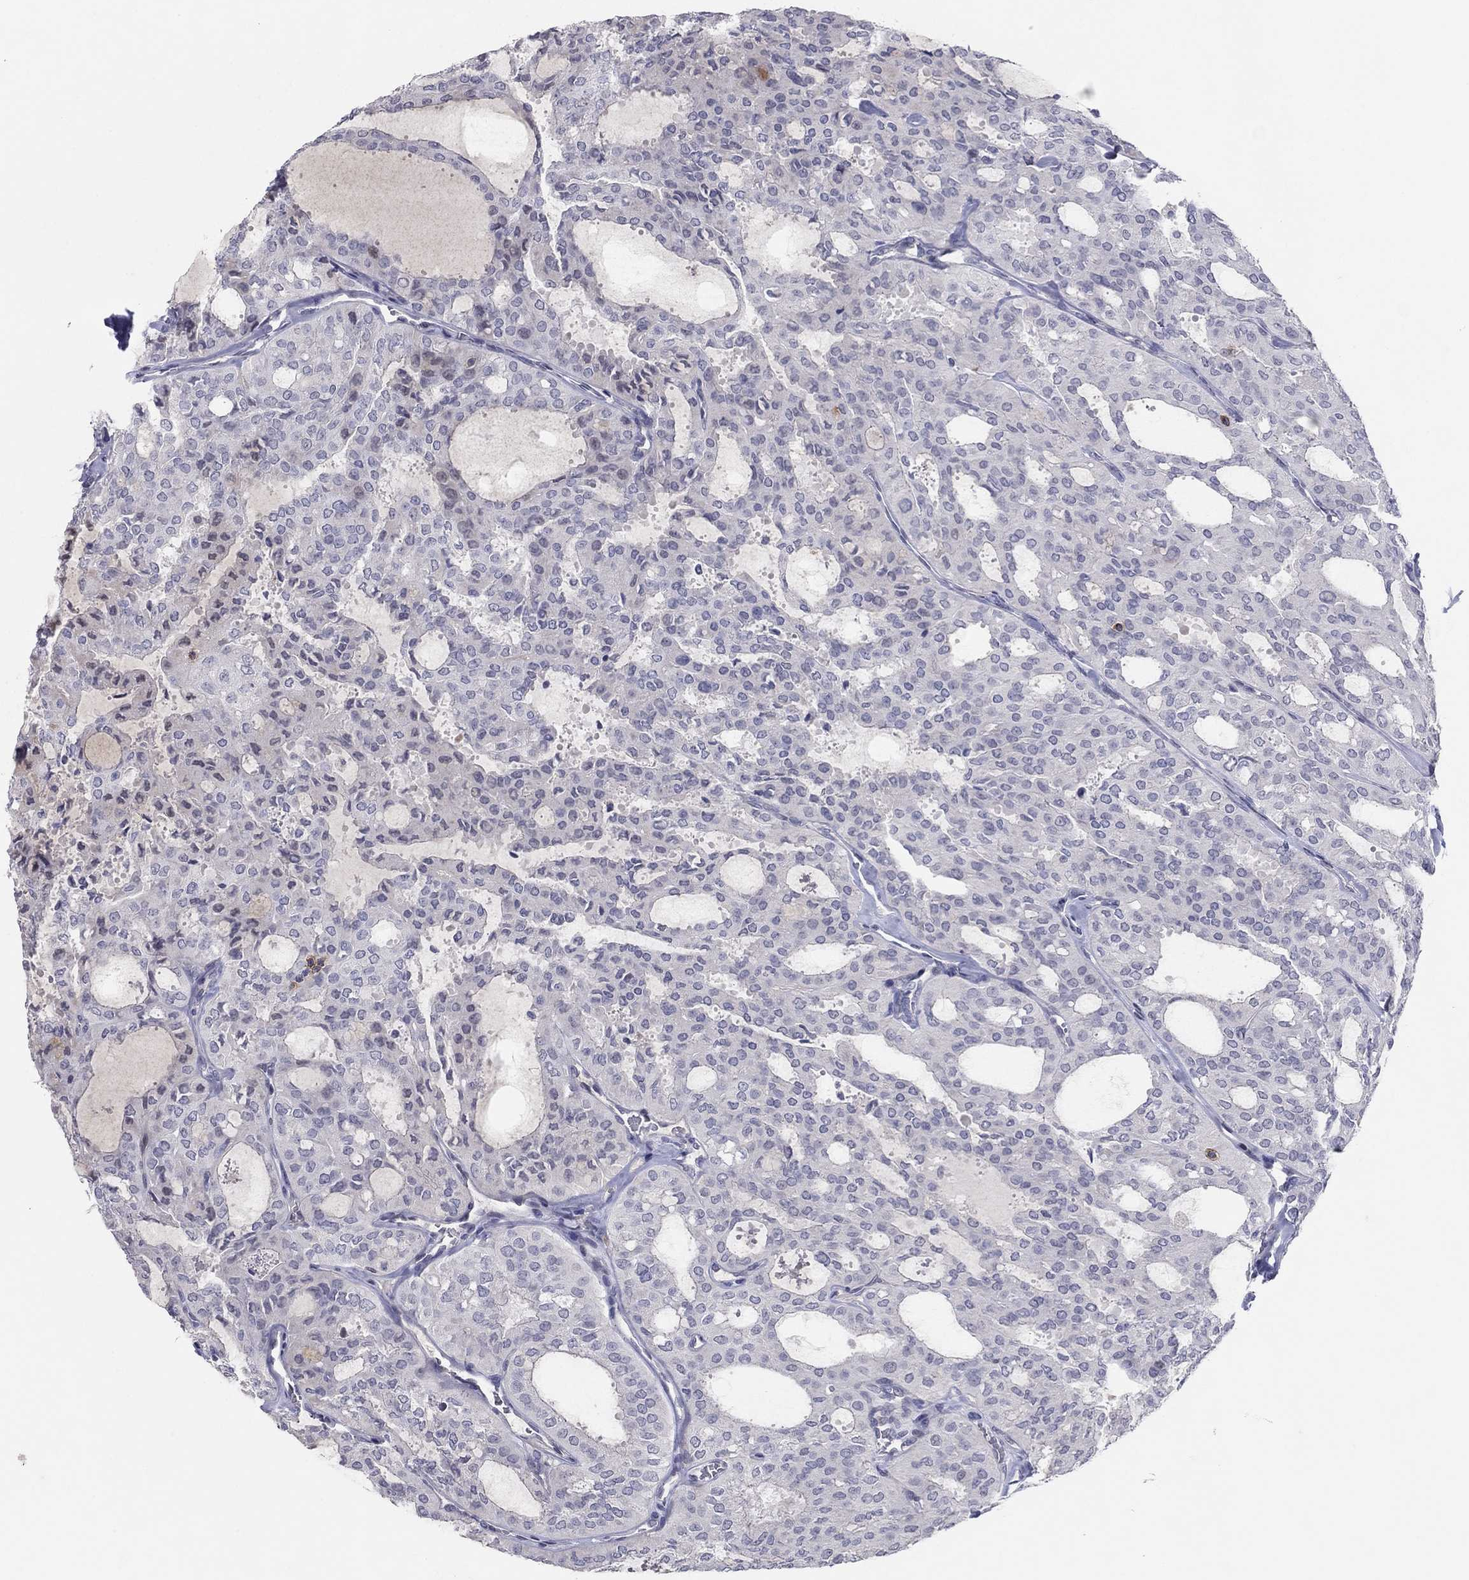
{"staining": {"intensity": "negative", "quantity": "none", "location": "none"}, "tissue": "thyroid cancer", "cell_type": "Tumor cells", "image_type": "cancer", "snomed": [{"axis": "morphology", "description": "Follicular adenoma carcinoma, NOS"}, {"axis": "topography", "description": "Thyroid gland"}], "caption": "The image exhibits no significant expression in tumor cells of follicular adenoma carcinoma (thyroid).", "gene": "ITGAE", "patient": {"sex": "male", "age": 75}}